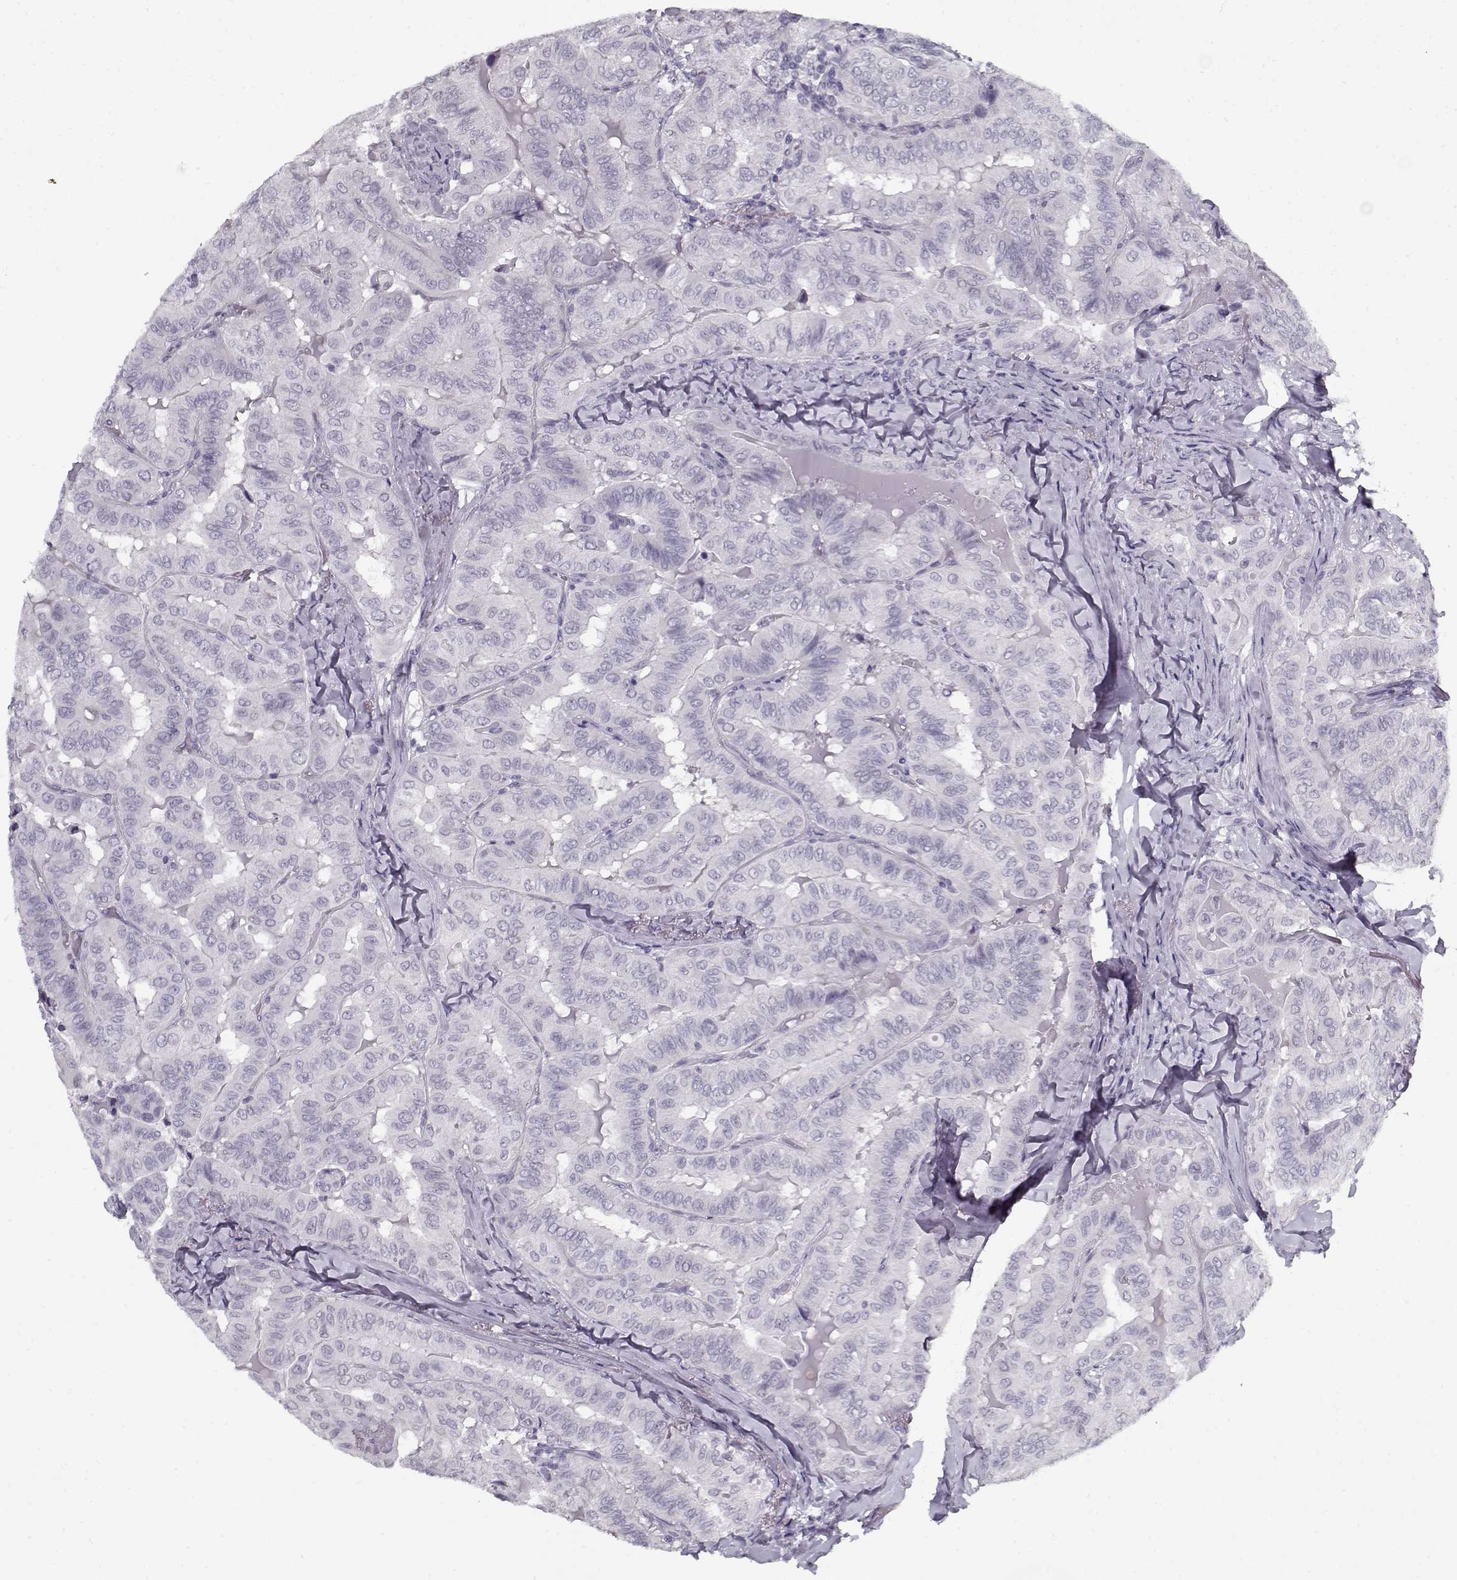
{"staining": {"intensity": "negative", "quantity": "none", "location": "none"}, "tissue": "thyroid cancer", "cell_type": "Tumor cells", "image_type": "cancer", "snomed": [{"axis": "morphology", "description": "Papillary adenocarcinoma, NOS"}, {"axis": "topography", "description": "Thyroid gland"}], "caption": "Protein analysis of thyroid papillary adenocarcinoma displays no significant staining in tumor cells. The staining is performed using DAB (3,3'-diaminobenzidine) brown chromogen with nuclei counter-stained in using hematoxylin.", "gene": "SPACA9", "patient": {"sex": "female", "age": 68}}